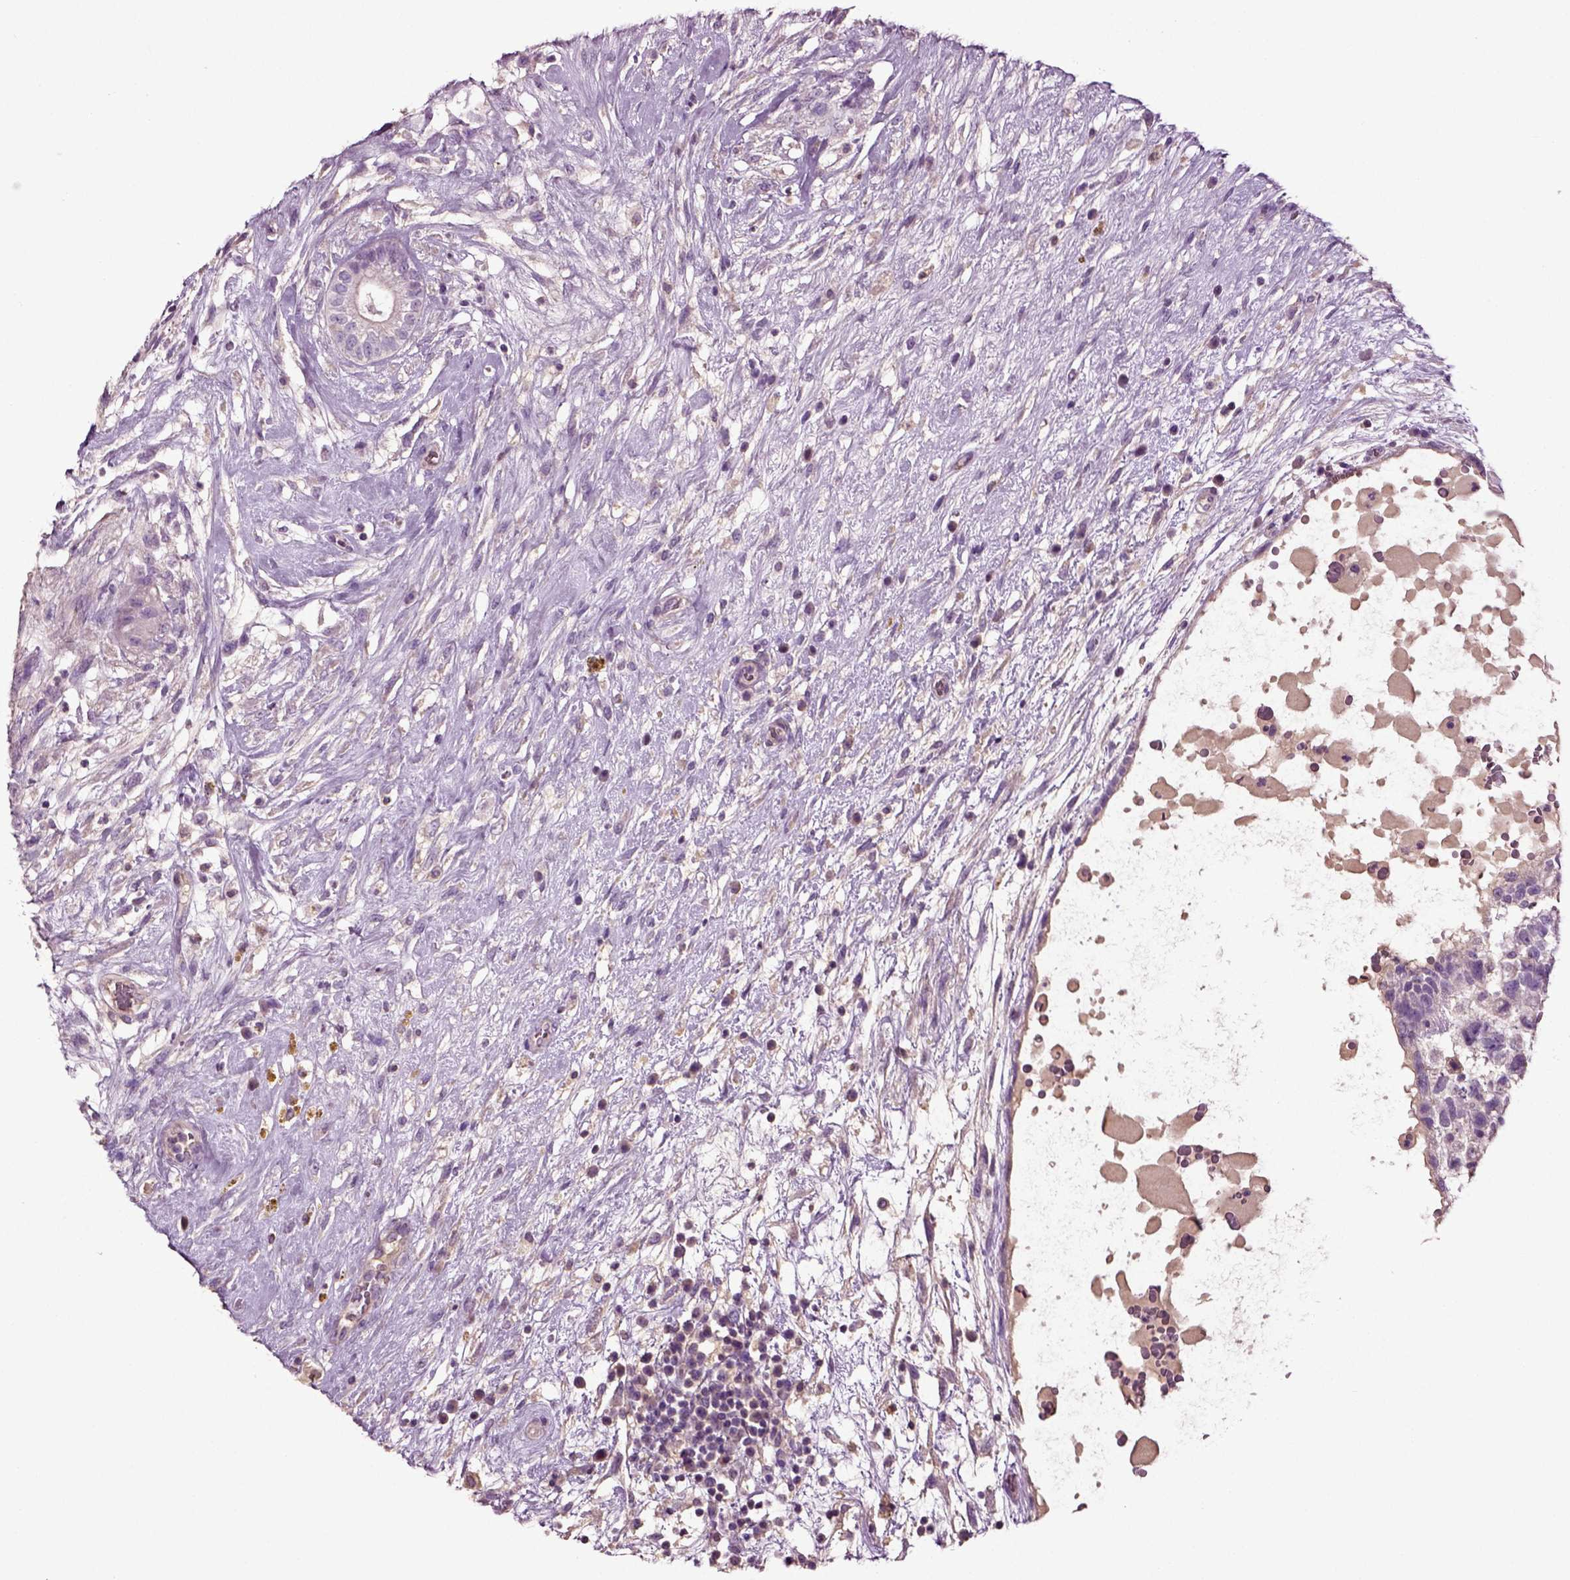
{"staining": {"intensity": "negative", "quantity": "none", "location": "none"}, "tissue": "testis cancer", "cell_type": "Tumor cells", "image_type": "cancer", "snomed": [{"axis": "morphology", "description": "Normal tissue, NOS"}, {"axis": "morphology", "description": "Carcinoma, Embryonal, NOS"}, {"axis": "topography", "description": "Testis"}], "caption": "High power microscopy histopathology image of an immunohistochemistry (IHC) histopathology image of testis cancer (embryonal carcinoma), revealing no significant staining in tumor cells.", "gene": "DEFB118", "patient": {"sex": "male", "age": 32}}